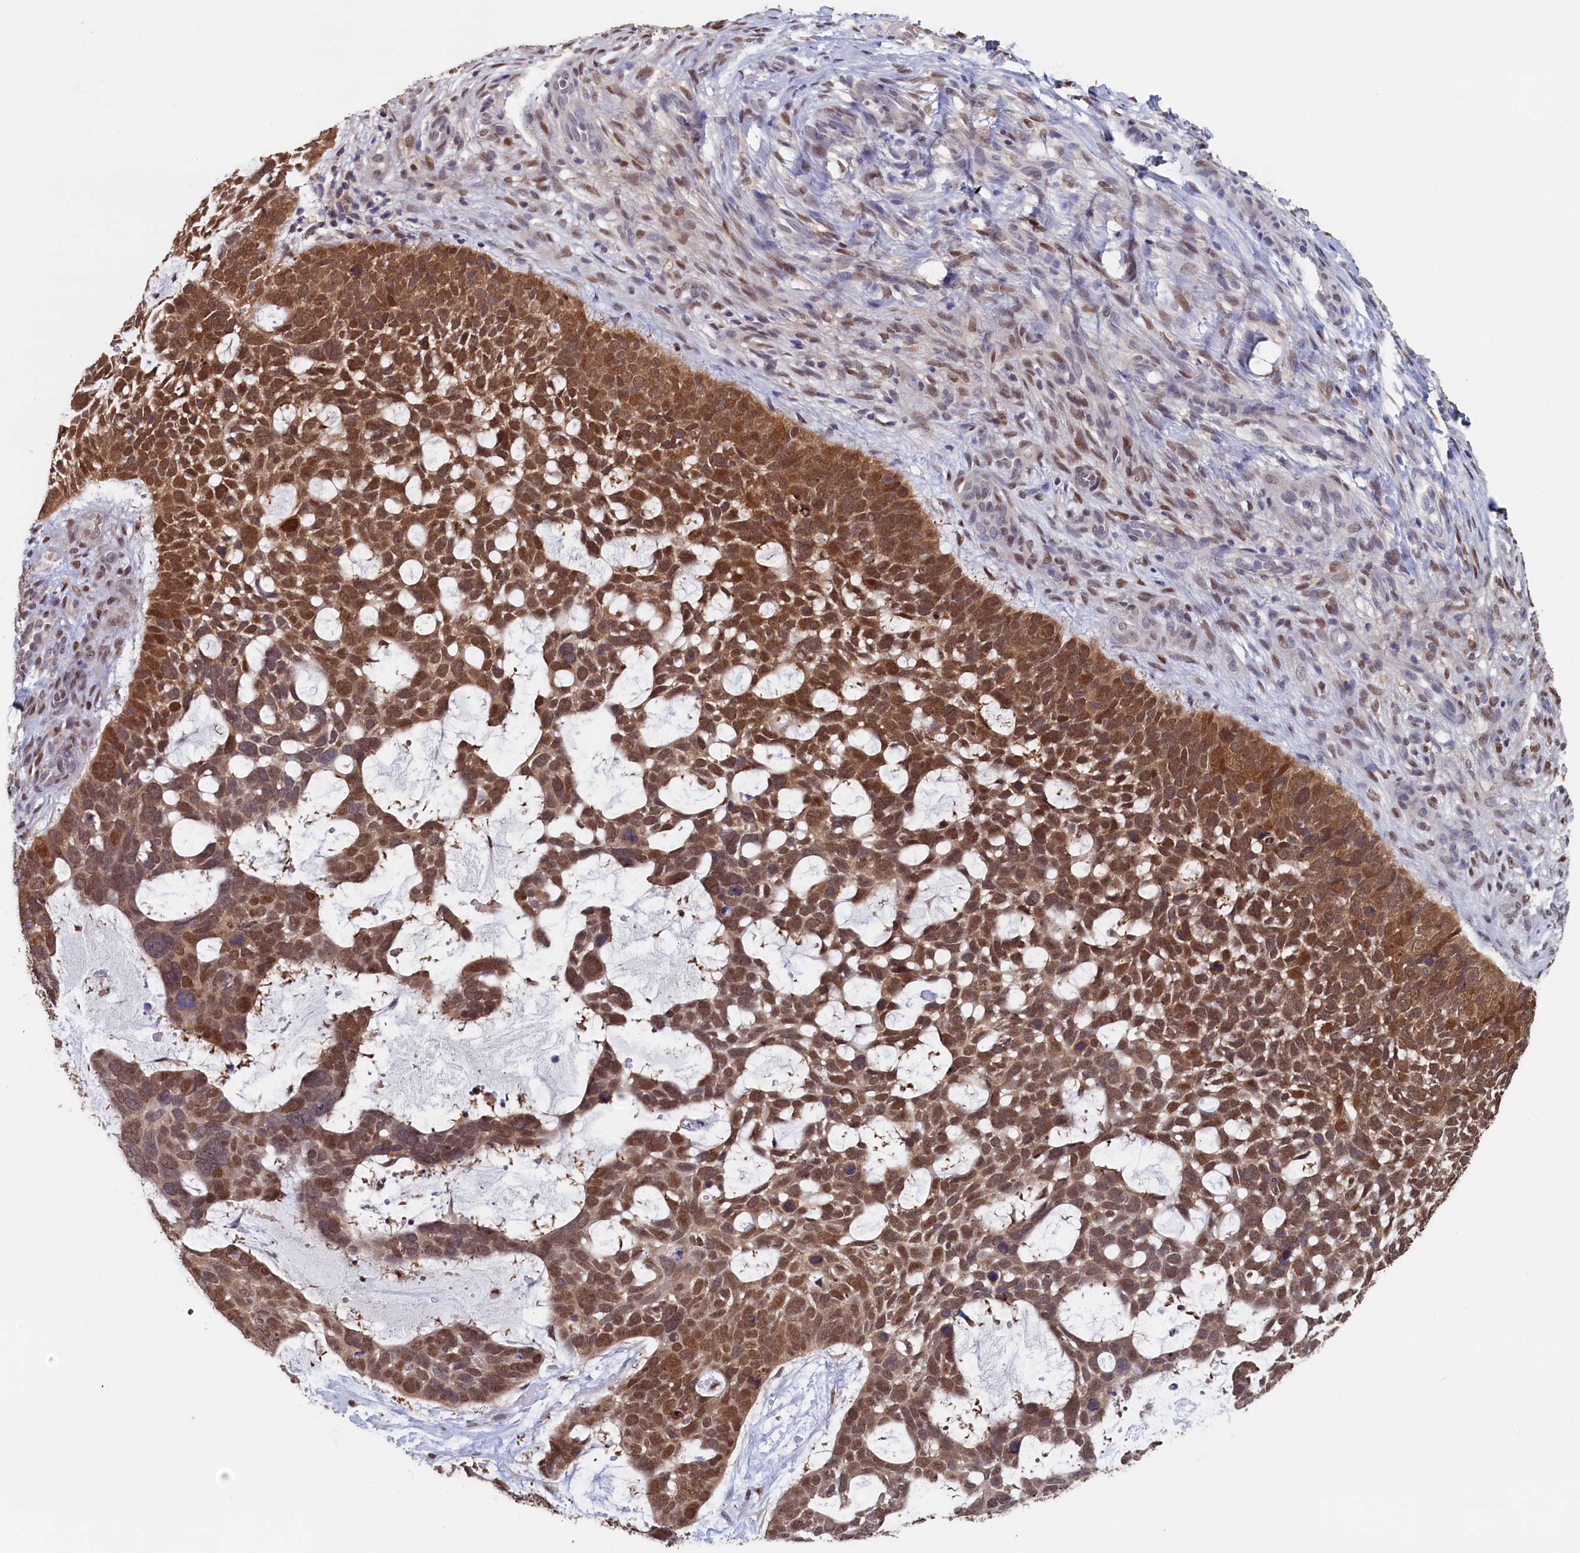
{"staining": {"intensity": "moderate", "quantity": ">75%", "location": "cytoplasmic/membranous,nuclear"}, "tissue": "skin cancer", "cell_type": "Tumor cells", "image_type": "cancer", "snomed": [{"axis": "morphology", "description": "Basal cell carcinoma"}, {"axis": "topography", "description": "Skin"}], "caption": "Skin cancer was stained to show a protein in brown. There is medium levels of moderate cytoplasmic/membranous and nuclear staining in approximately >75% of tumor cells.", "gene": "AHCY", "patient": {"sex": "male", "age": 88}}